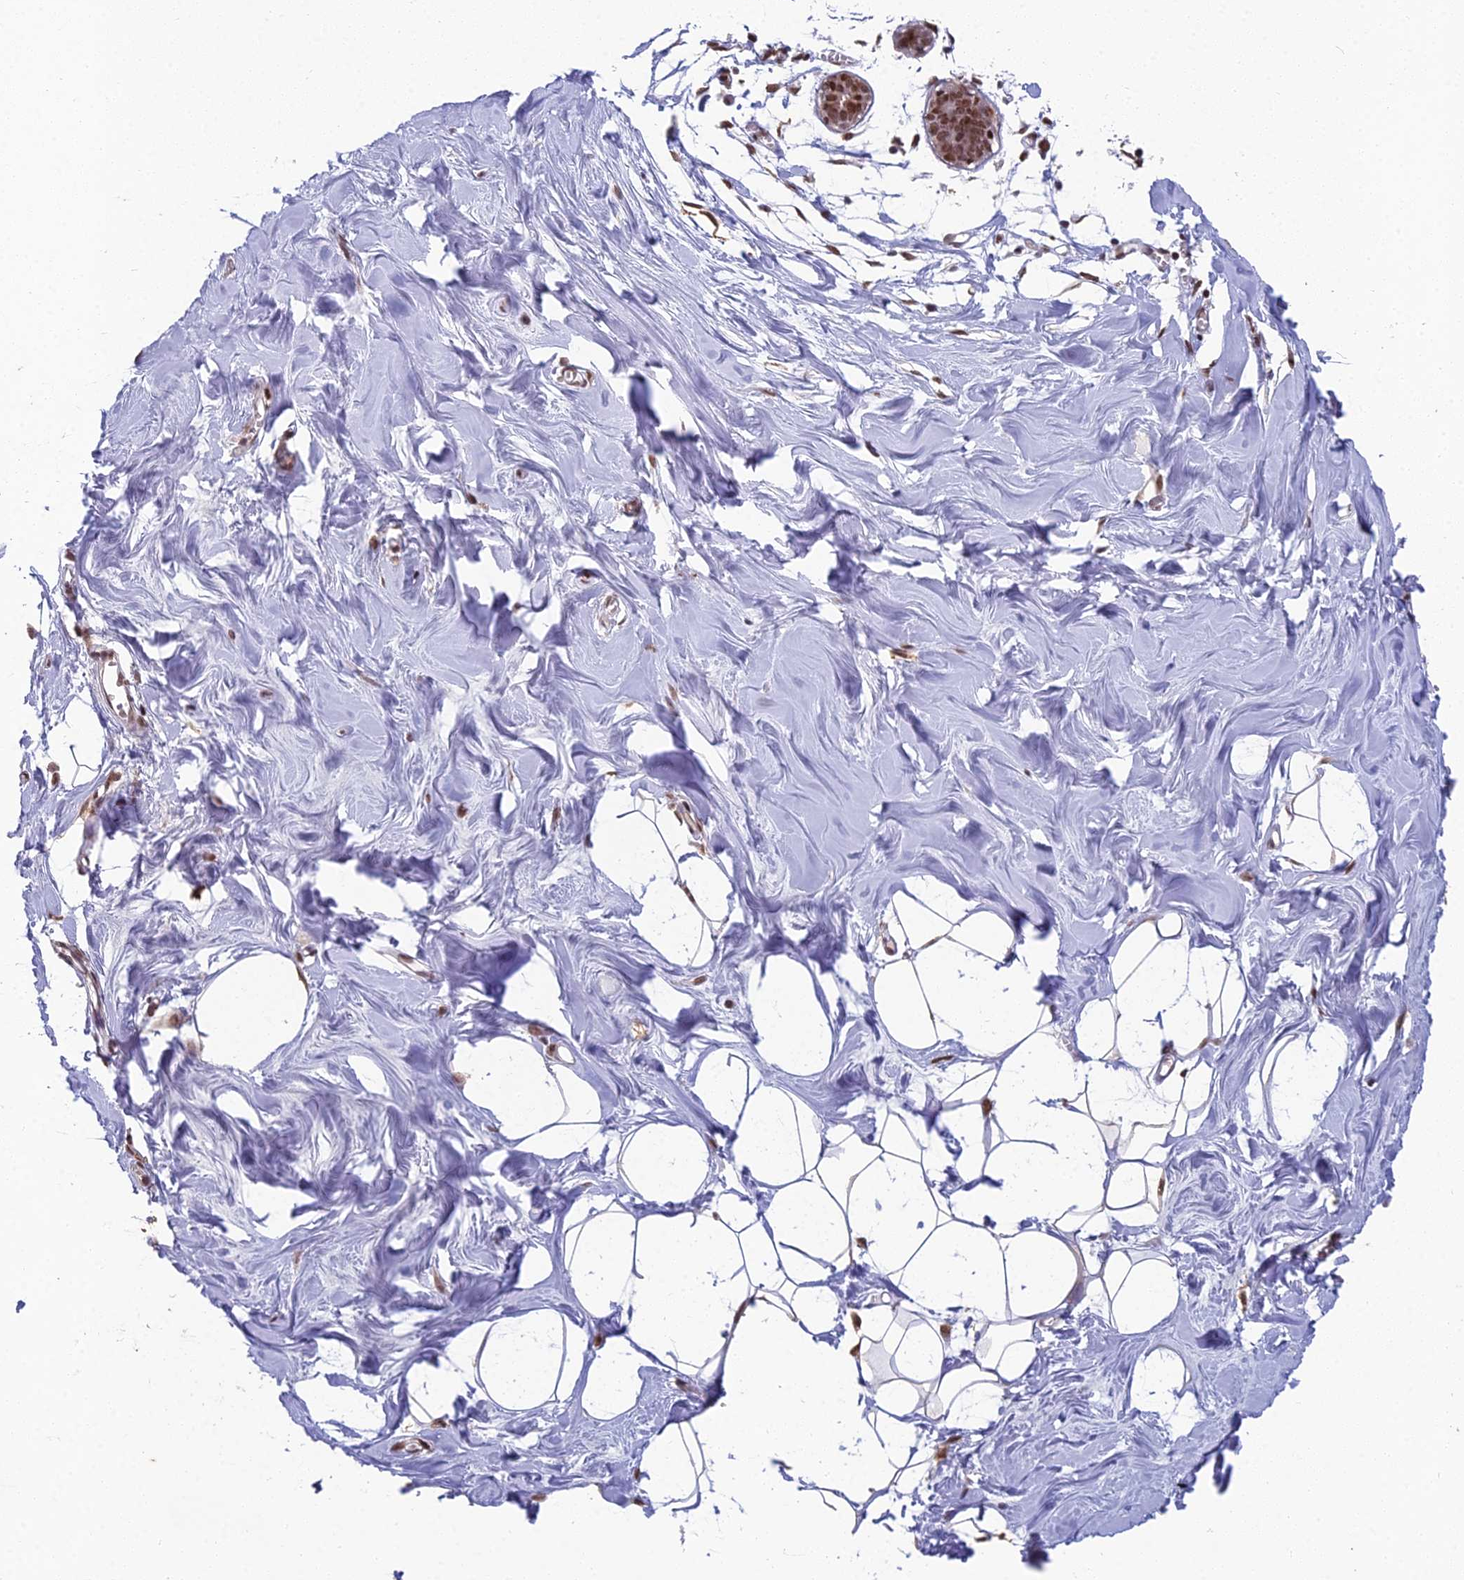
{"staining": {"intensity": "moderate", "quantity": ">75%", "location": "nuclear"}, "tissue": "breast", "cell_type": "Adipocytes", "image_type": "normal", "snomed": [{"axis": "morphology", "description": "Normal tissue, NOS"}, {"axis": "topography", "description": "Breast"}], "caption": "Immunohistochemistry staining of benign breast, which demonstrates medium levels of moderate nuclear expression in approximately >75% of adipocytes indicating moderate nuclear protein positivity. The staining was performed using DAB (brown) for protein detection and nuclei were counterstained in hematoxylin (blue).", "gene": "ABHD17A", "patient": {"sex": "female", "age": 27}}